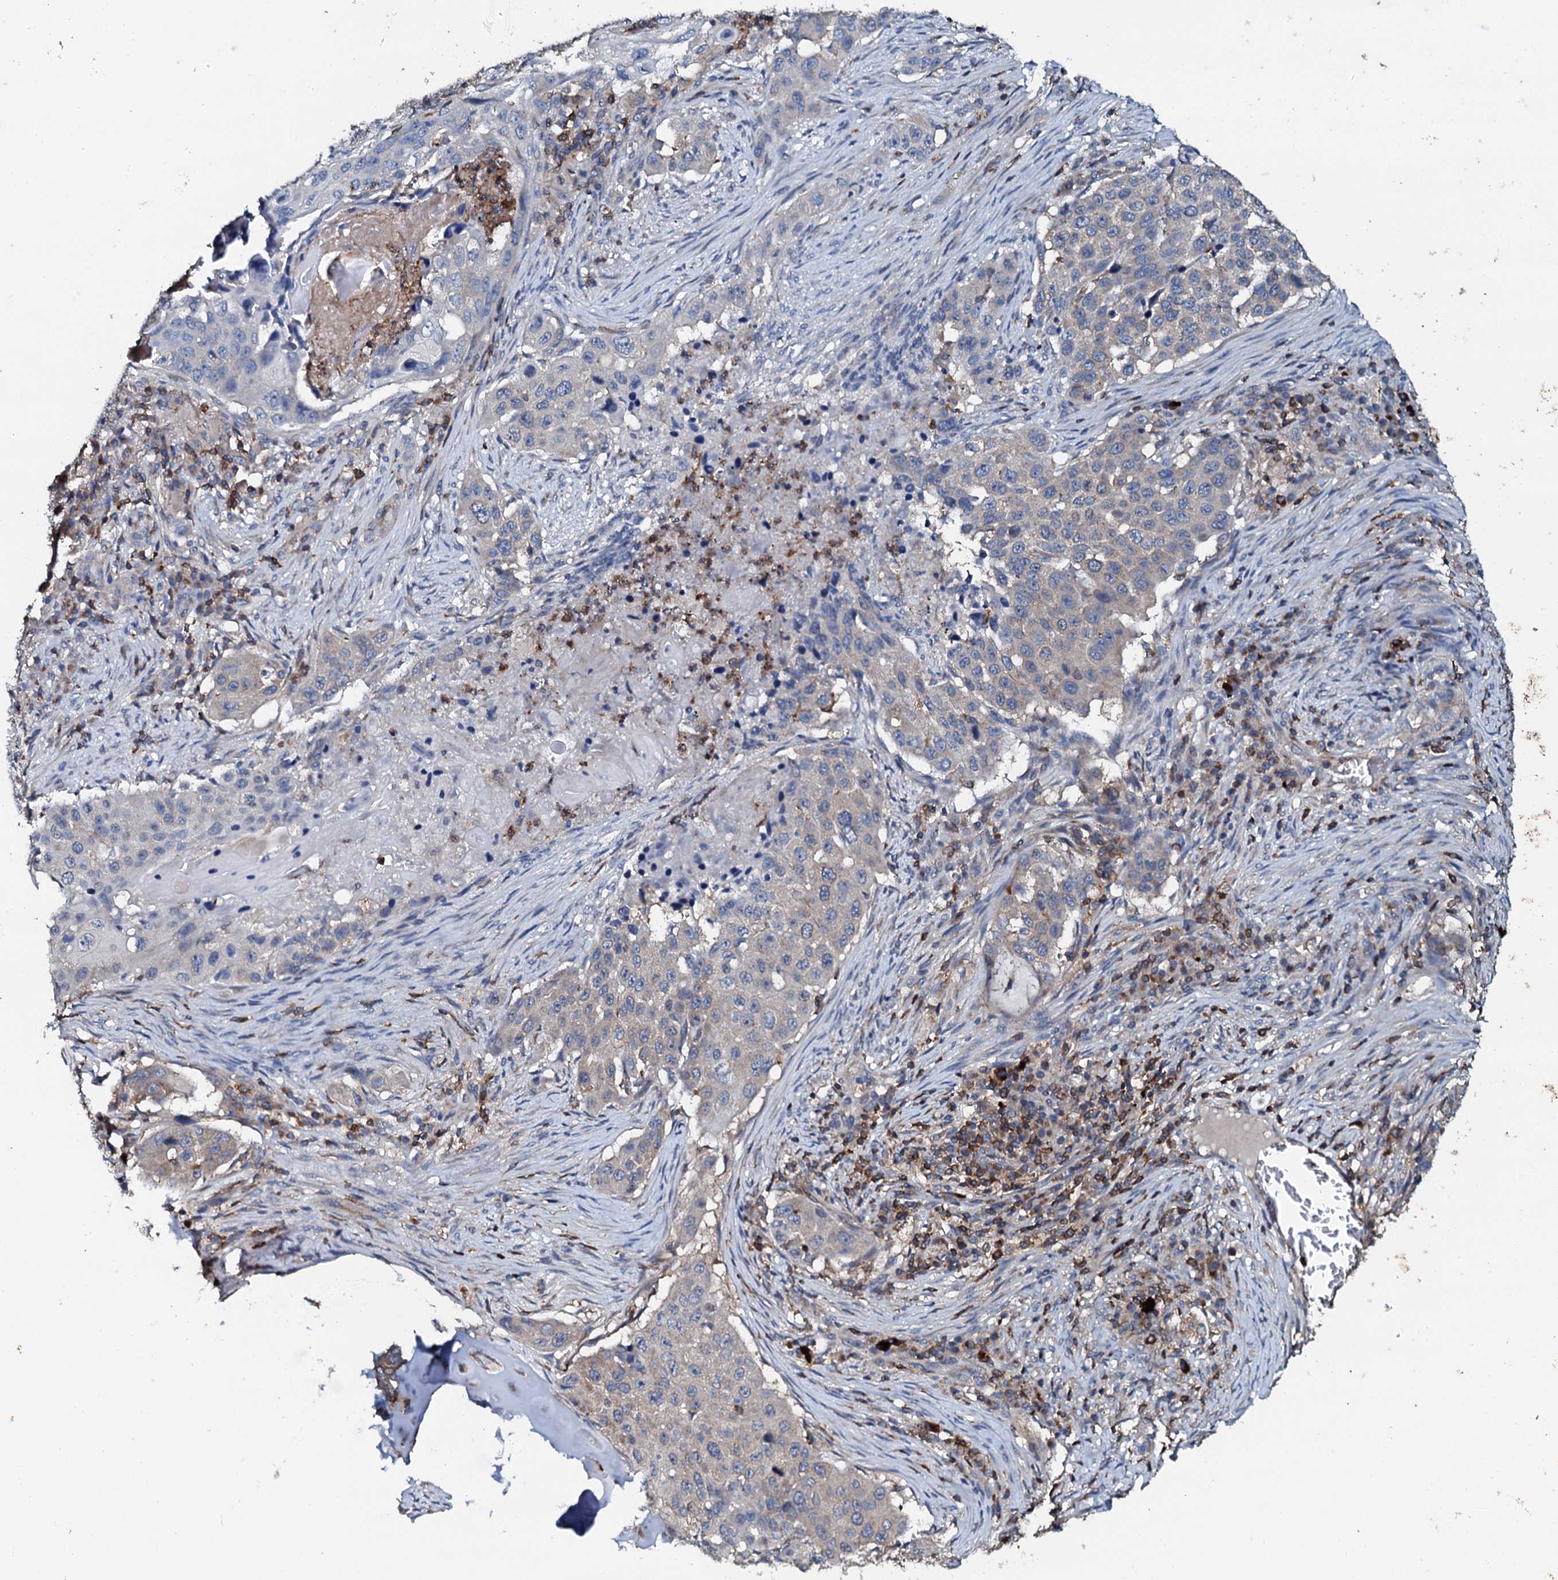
{"staining": {"intensity": "weak", "quantity": "<25%", "location": "cytoplasmic/membranous"}, "tissue": "lung cancer", "cell_type": "Tumor cells", "image_type": "cancer", "snomed": [{"axis": "morphology", "description": "Squamous cell carcinoma, NOS"}, {"axis": "topography", "description": "Lung"}], "caption": "Squamous cell carcinoma (lung) was stained to show a protein in brown. There is no significant expression in tumor cells.", "gene": "GRK2", "patient": {"sex": "female", "age": 63}}